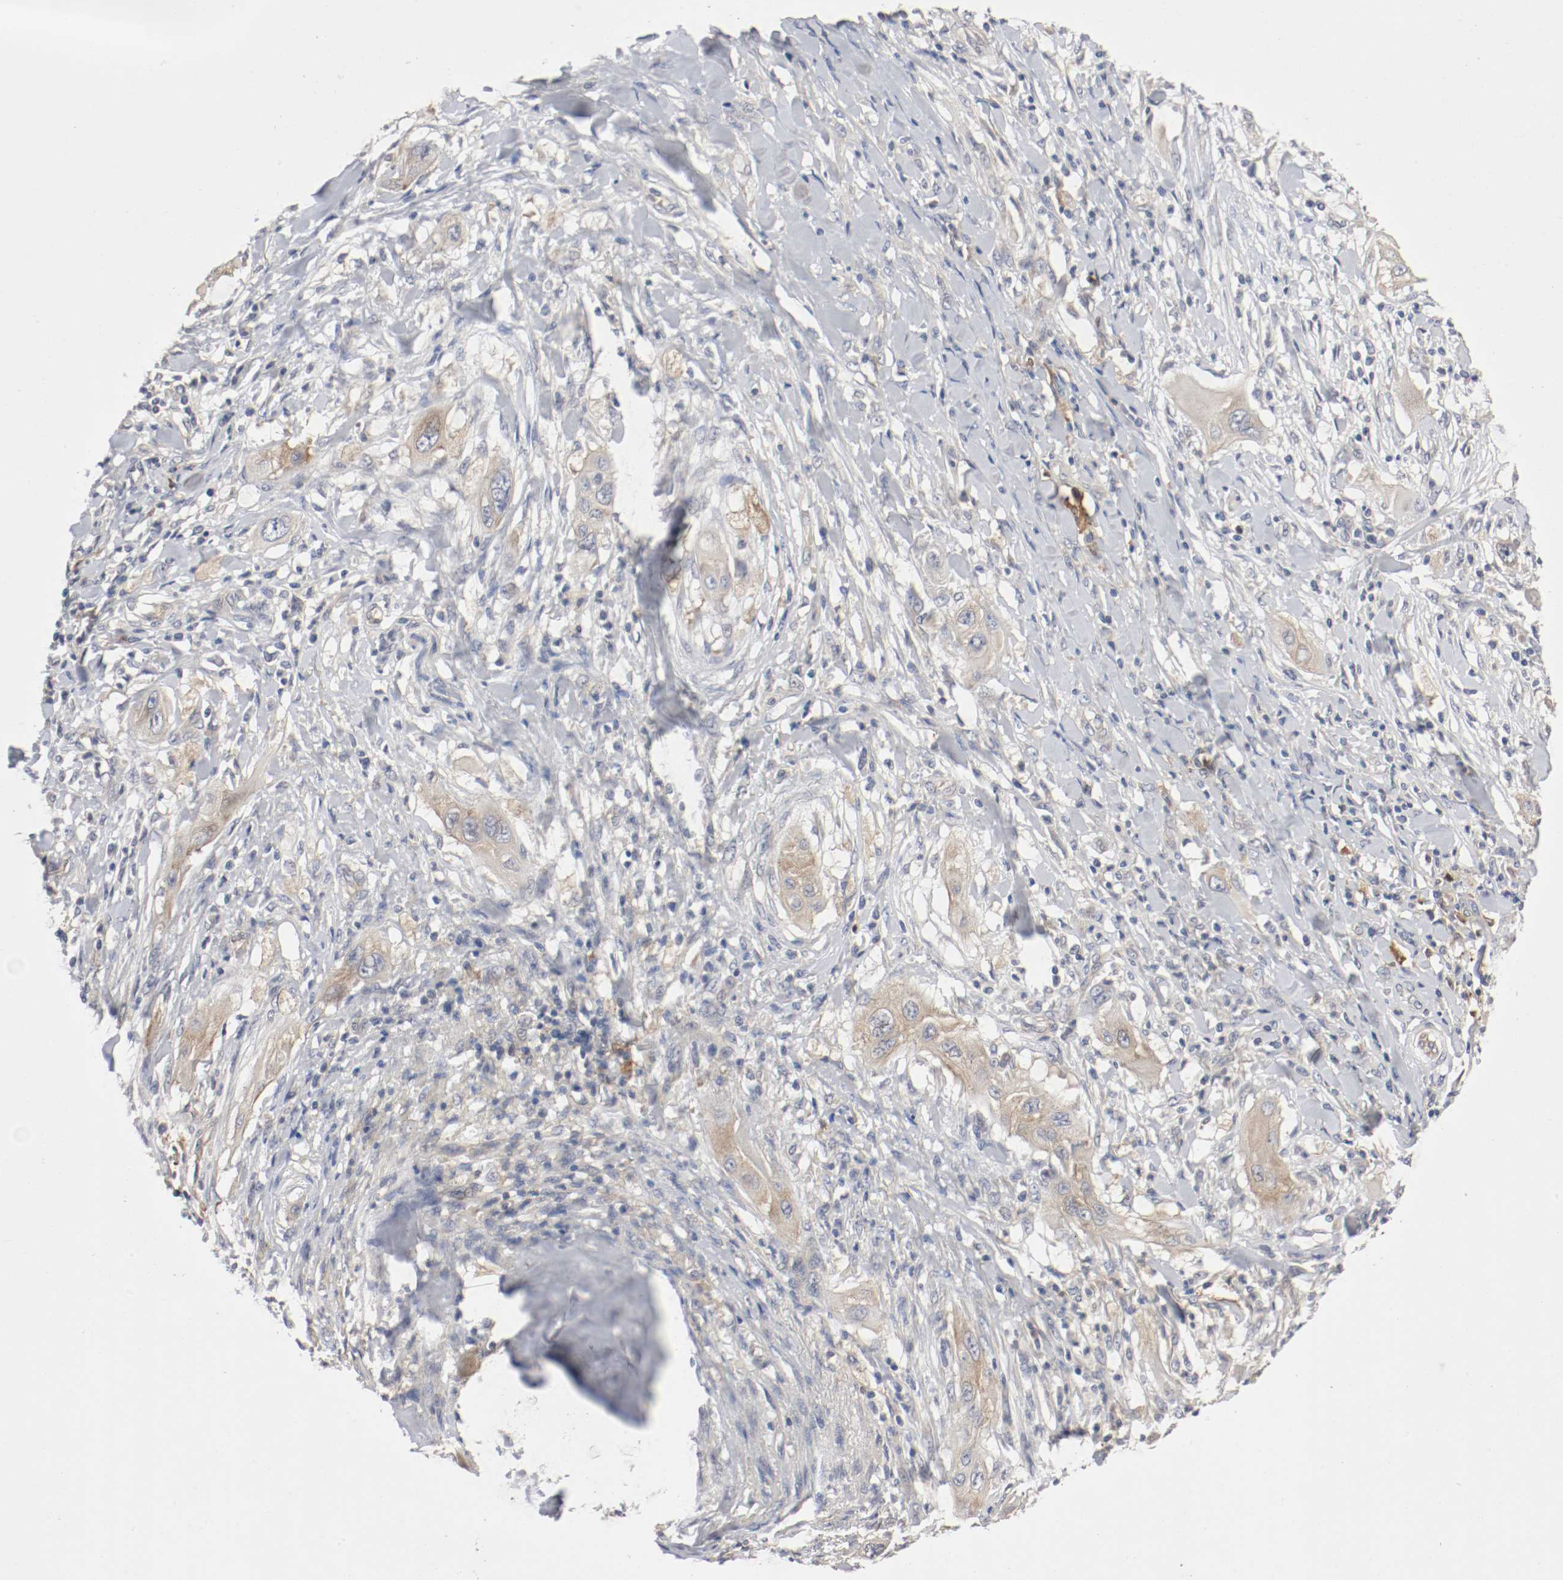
{"staining": {"intensity": "weak", "quantity": ">75%", "location": "cytoplasmic/membranous"}, "tissue": "lung cancer", "cell_type": "Tumor cells", "image_type": "cancer", "snomed": [{"axis": "morphology", "description": "Squamous cell carcinoma, NOS"}, {"axis": "topography", "description": "Lung"}], "caption": "Human lung cancer stained with a brown dye displays weak cytoplasmic/membranous positive expression in about >75% of tumor cells.", "gene": "REN", "patient": {"sex": "female", "age": 47}}